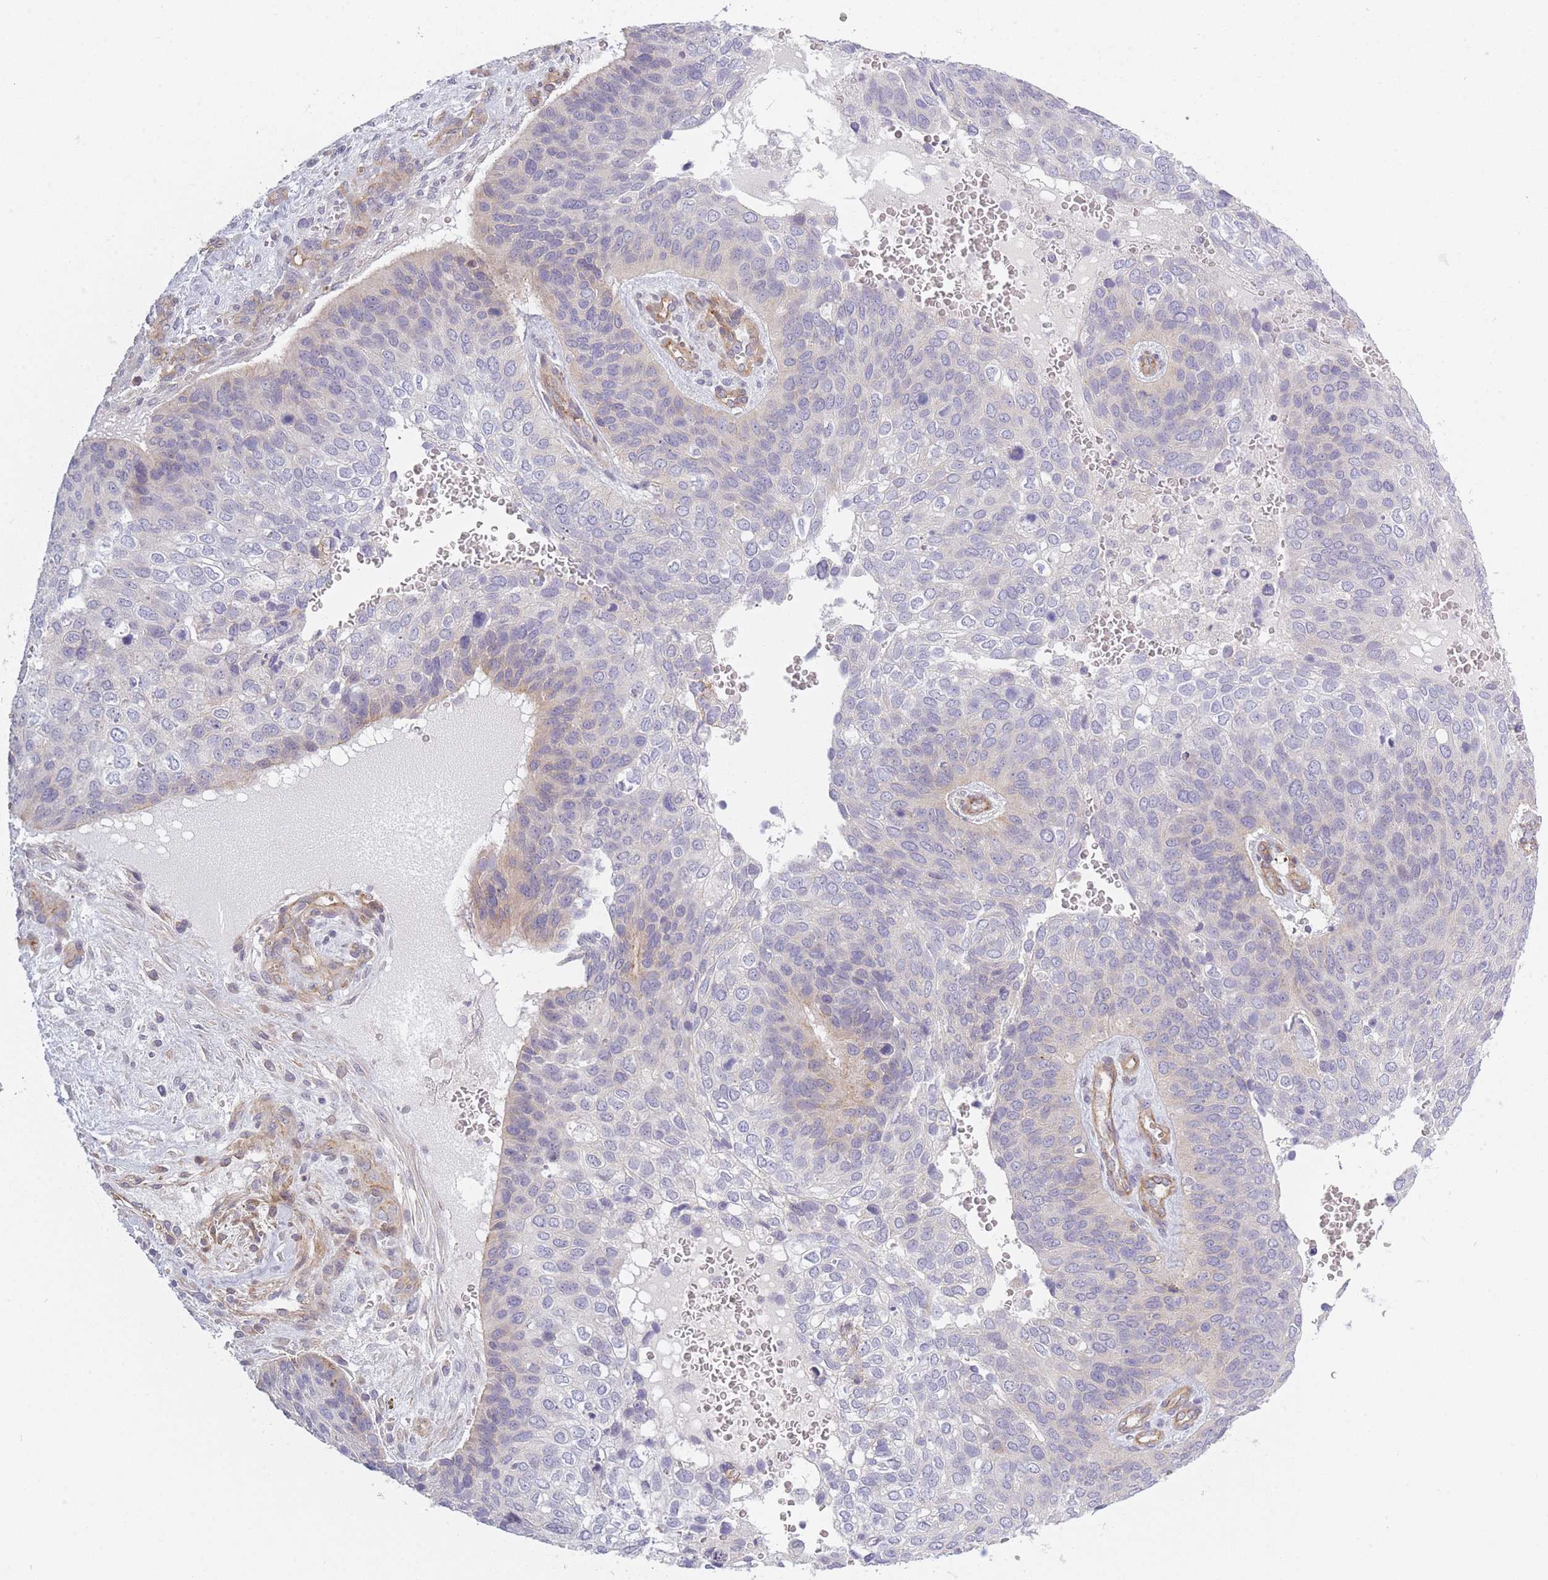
{"staining": {"intensity": "weak", "quantity": "<25%", "location": "cytoplasmic/membranous"}, "tissue": "skin cancer", "cell_type": "Tumor cells", "image_type": "cancer", "snomed": [{"axis": "morphology", "description": "Basal cell carcinoma"}, {"axis": "topography", "description": "Skin"}], "caption": "Skin basal cell carcinoma stained for a protein using IHC exhibits no positivity tumor cells.", "gene": "SLC7A6", "patient": {"sex": "female", "age": 74}}